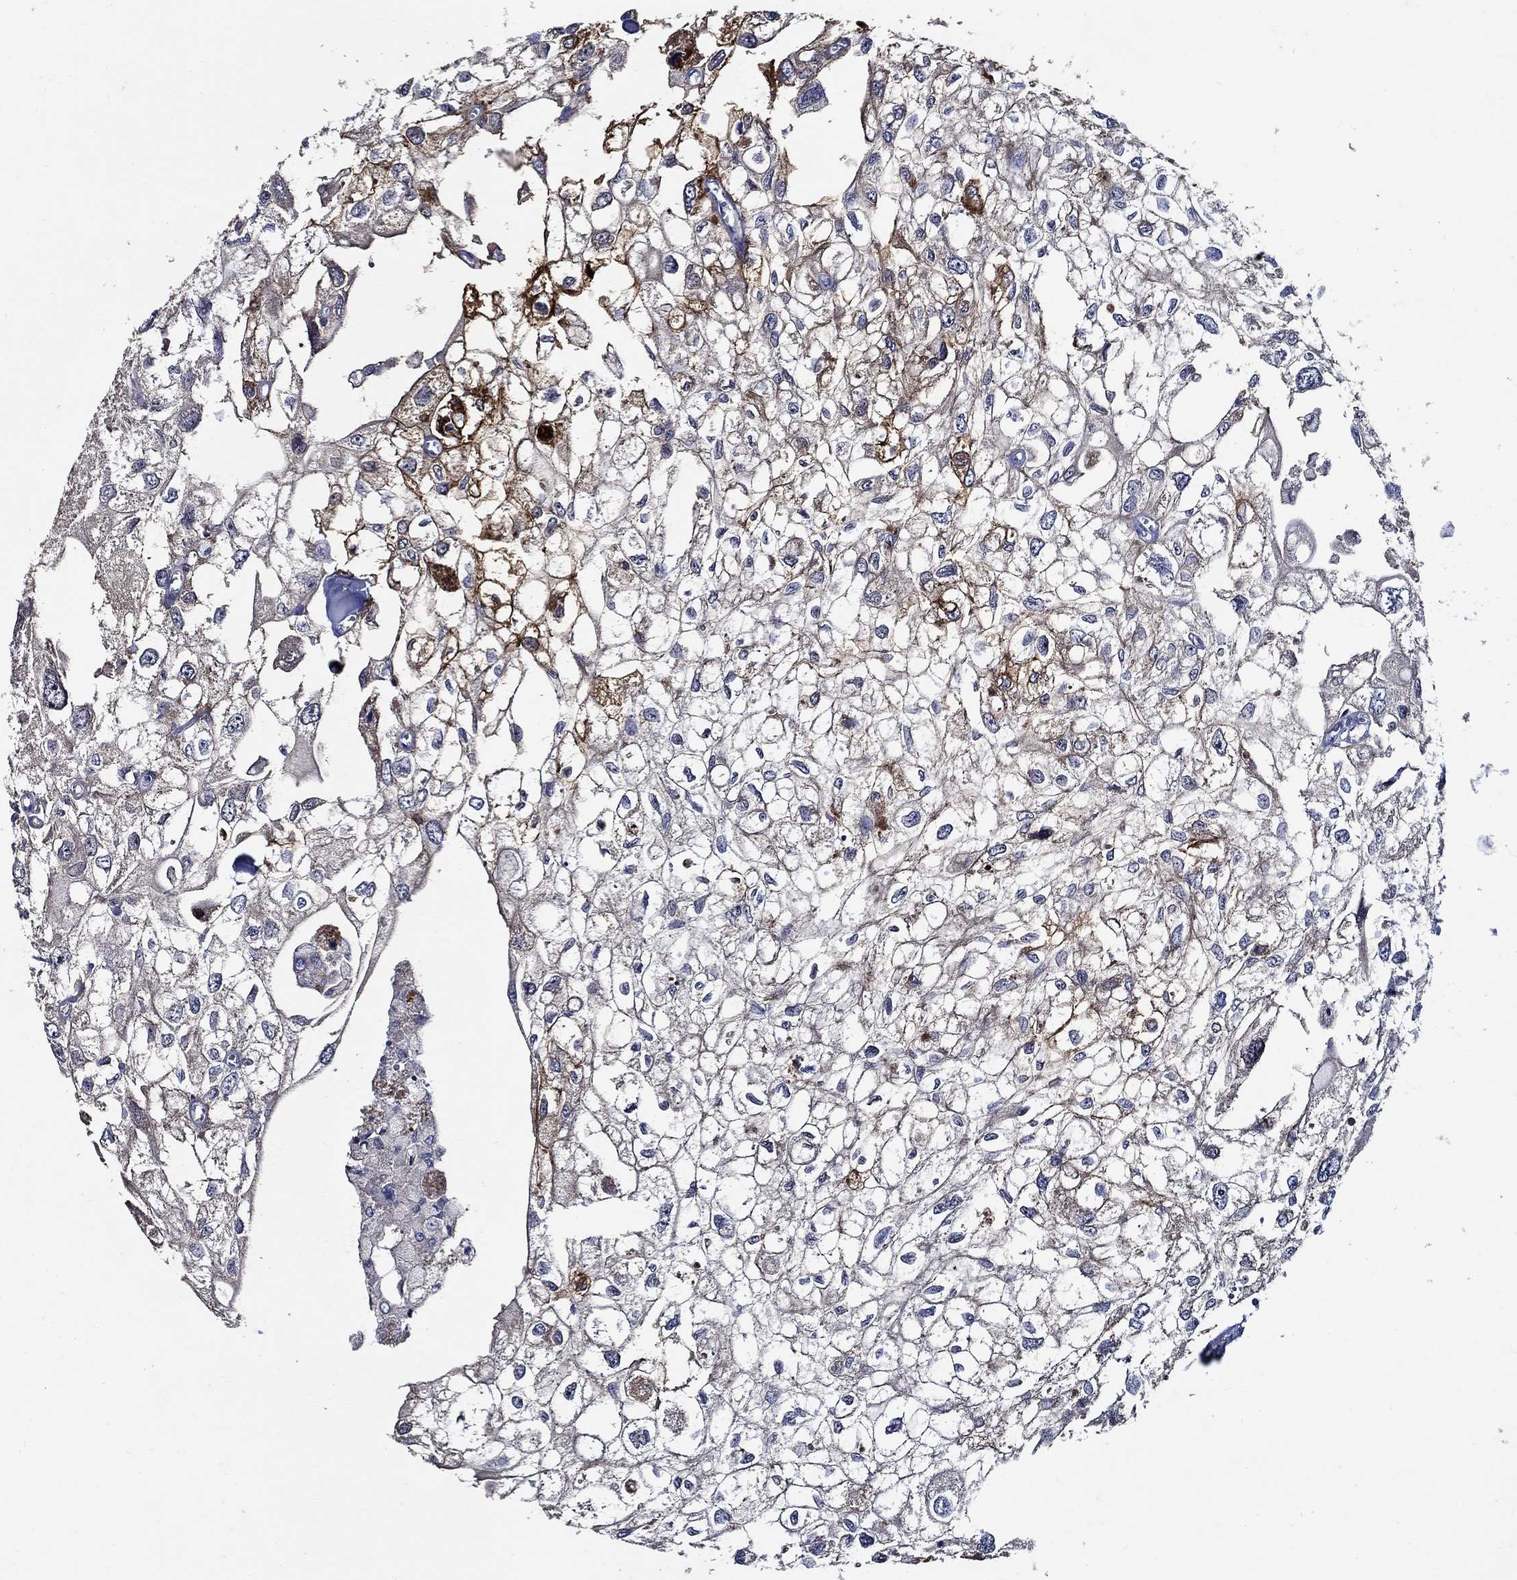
{"staining": {"intensity": "negative", "quantity": "none", "location": "none"}, "tissue": "urothelial cancer", "cell_type": "Tumor cells", "image_type": "cancer", "snomed": [{"axis": "morphology", "description": "Urothelial carcinoma, High grade"}, {"axis": "topography", "description": "Urinary bladder"}], "caption": "High power microscopy histopathology image of an immunohistochemistry micrograph of high-grade urothelial carcinoma, revealing no significant expression in tumor cells.", "gene": "WDR53", "patient": {"sex": "male", "age": 59}}